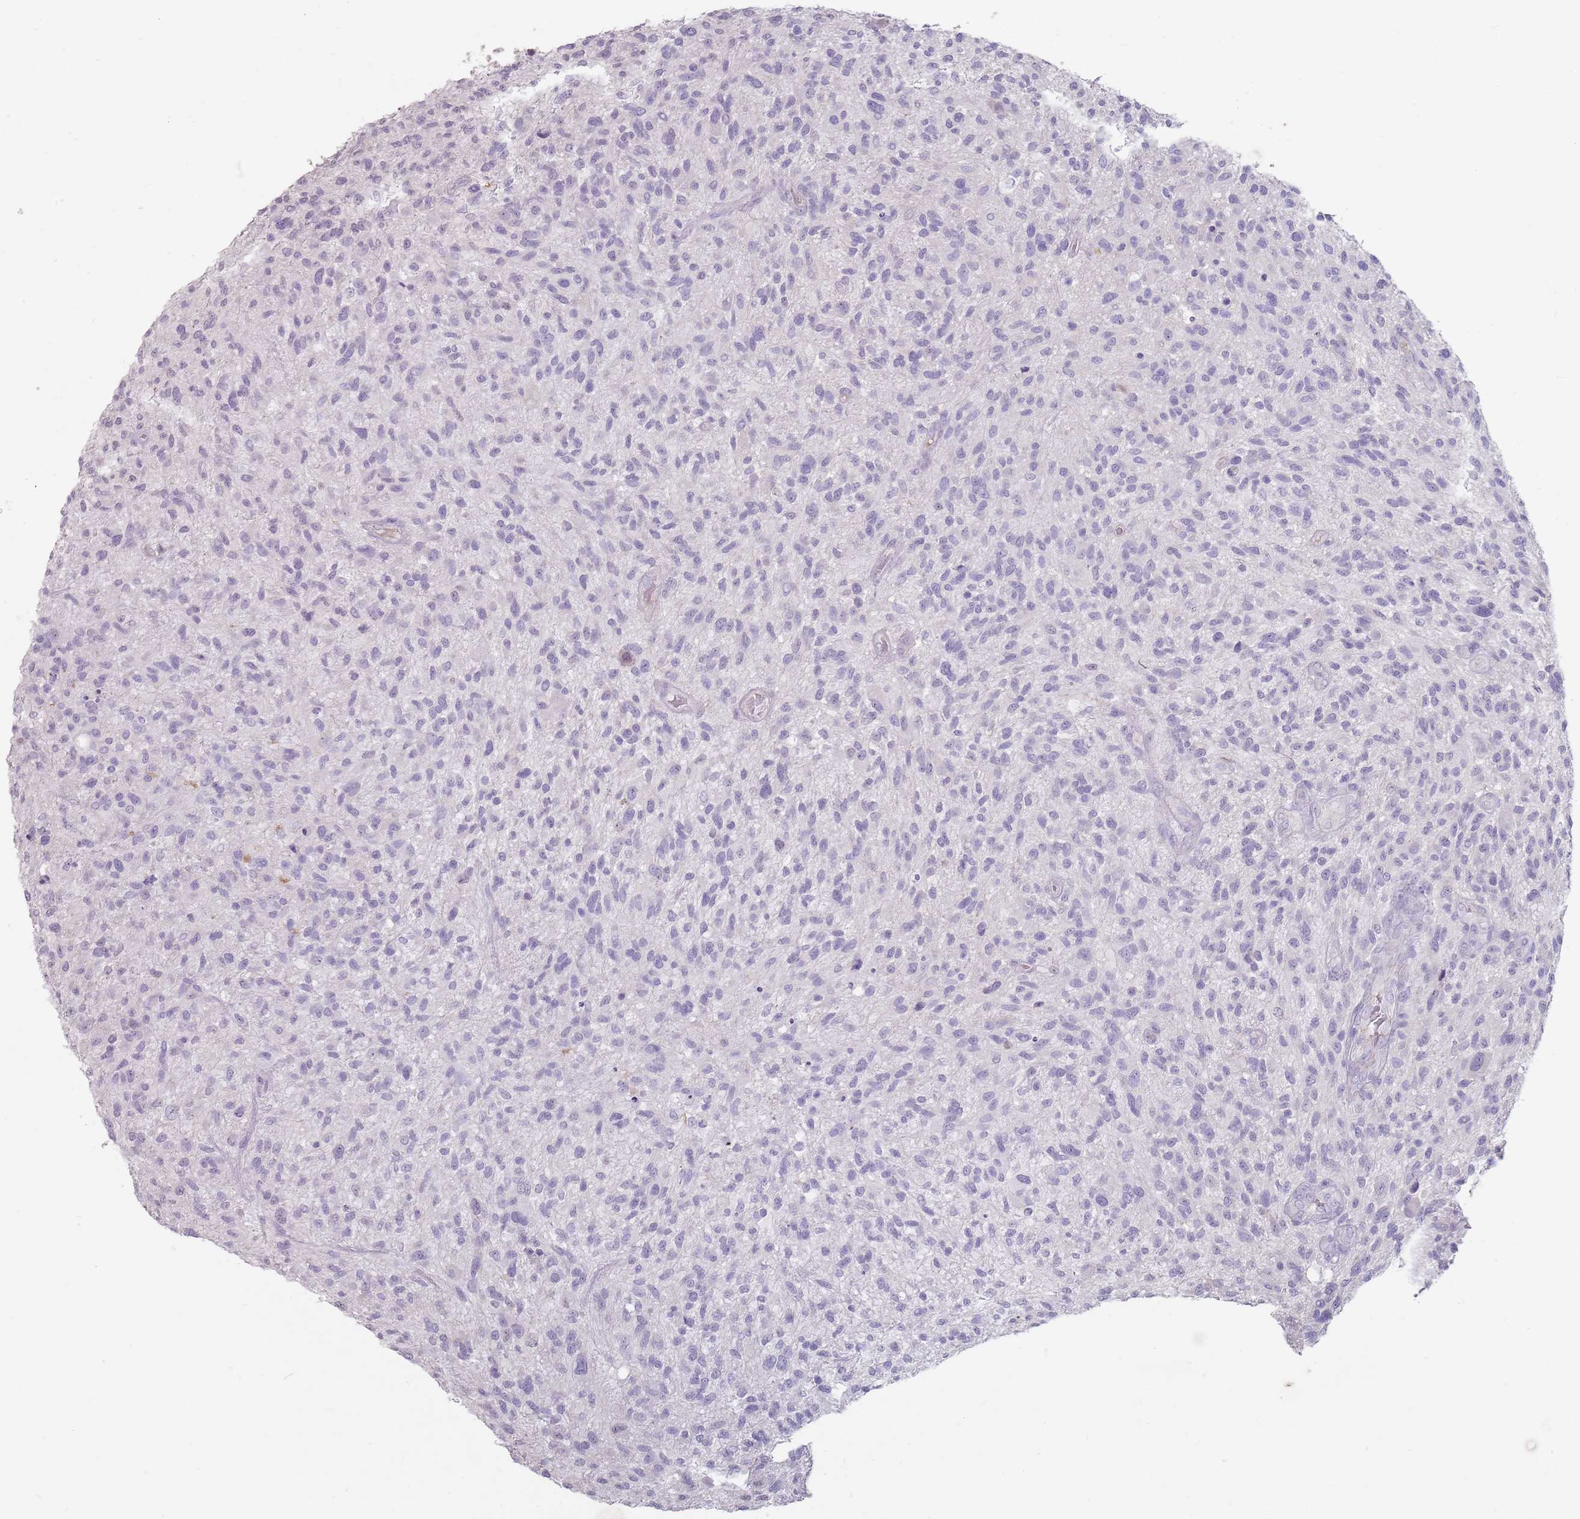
{"staining": {"intensity": "negative", "quantity": "none", "location": "none"}, "tissue": "glioma", "cell_type": "Tumor cells", "image_type": "cancer", "snomed": [{"axis": "morphology", "description": "Glioma, malignant, High grade"}, {"axis": "topography", "description": "Brain"}], "caption": "Histopathology image shows no protein staining in tumor cells of glioma tissue. (Brightfield microscopy of DAB (3,3'-diaminobenzidine) immunohistochemistry at high magnification).", "gene": "STYK1", "patient": {"sex": "male", "age": 47}}